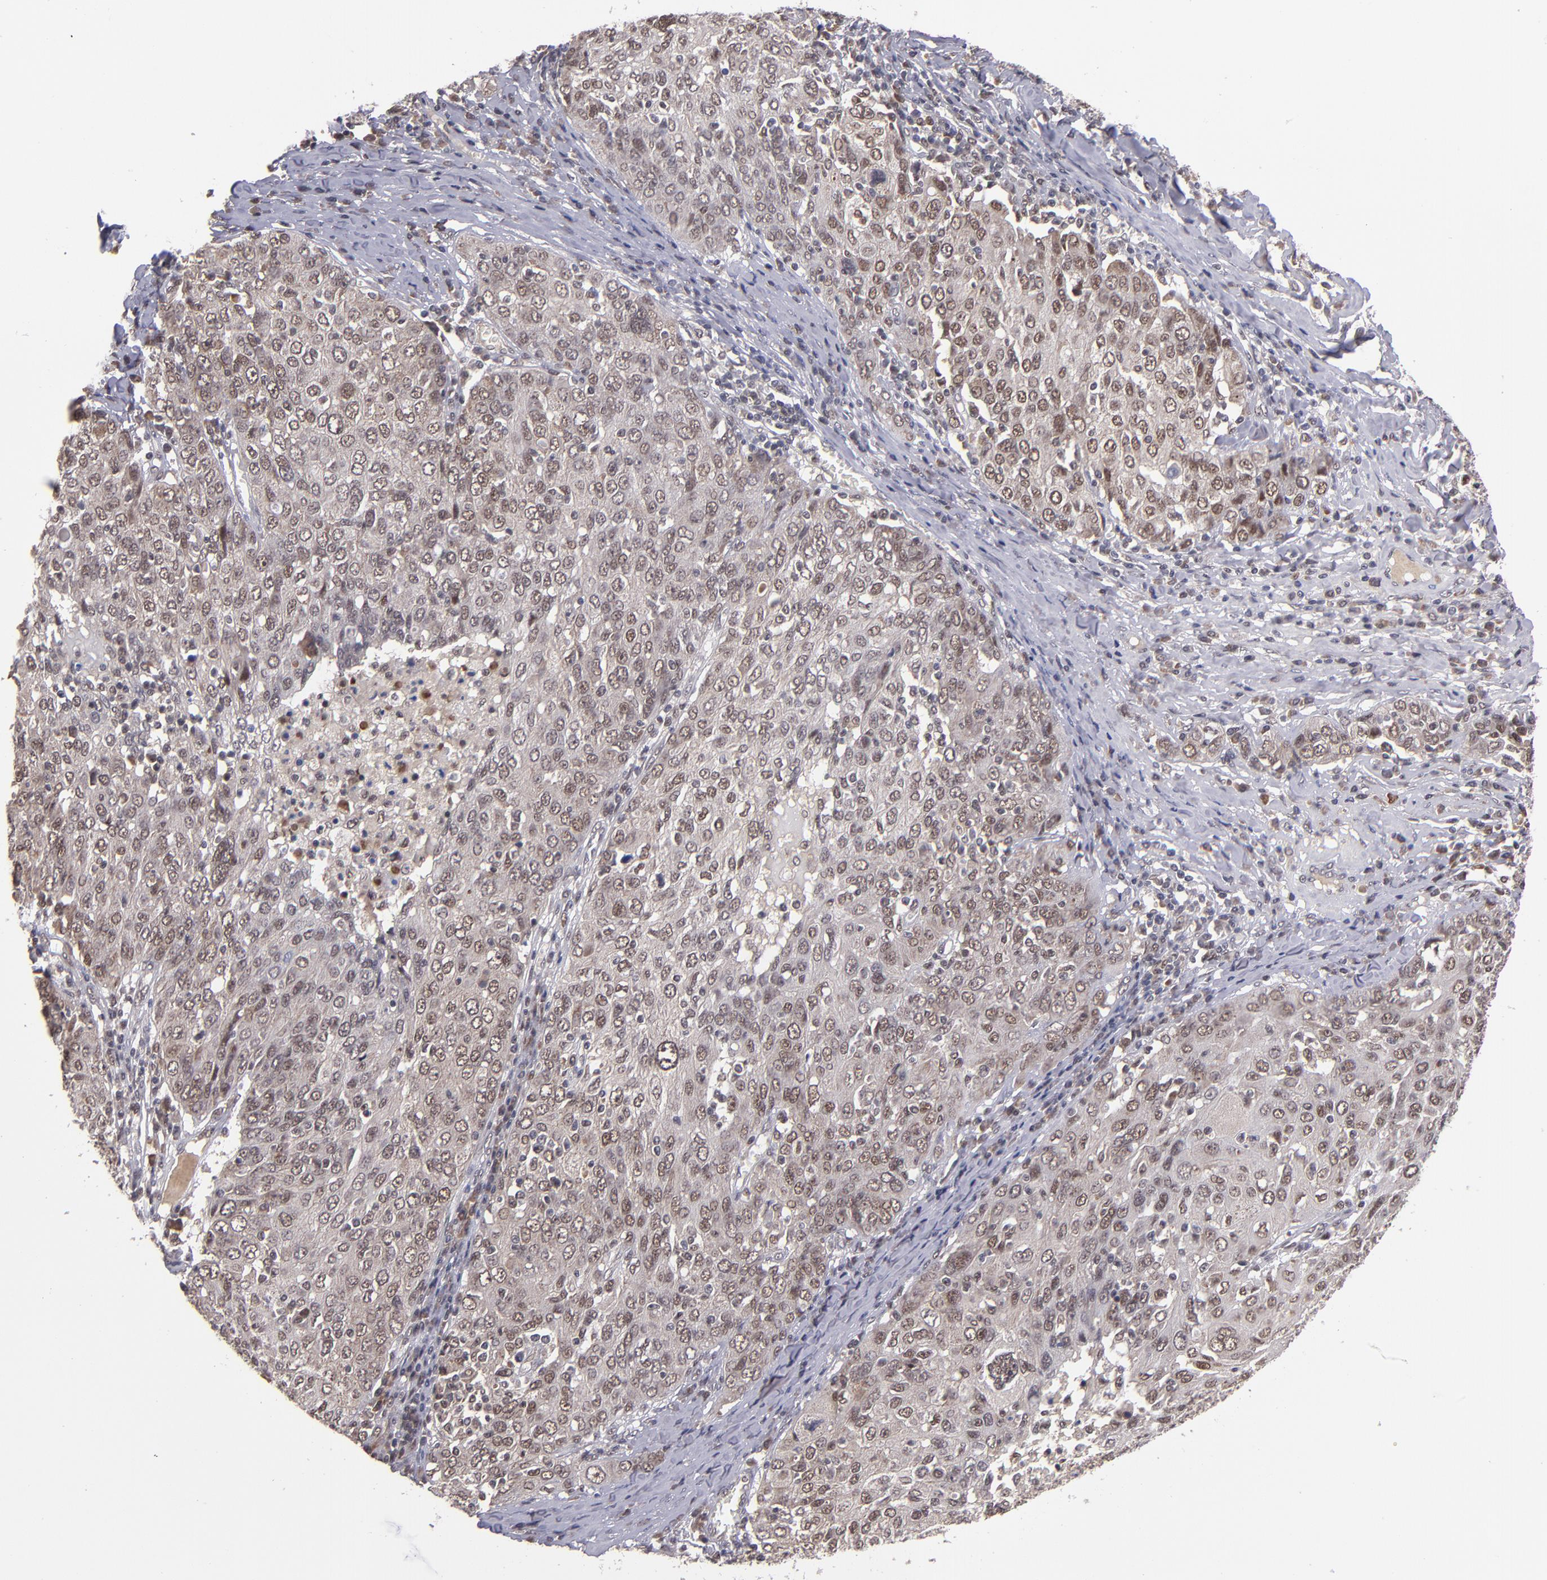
{"staining": {"intensity": "moderate", "quantity": "25%-75%", "location": "nuclear"}, "tissue": "ovarian cancer", "cell_type": "Tumor cells", "image_type": "cancer", "snomed": [{"axis": "morphology", "description": "Carcinoma, endometroid"}, {"axis": "topography", "description": "Ovary"}], "caption": "Moderate nuclear expression is present in approximately 25%-75% of tumor cells in ovarian endometroid carcinoma.", "gene": "EP300", "patient": {"sex": "female", "age": 50}}